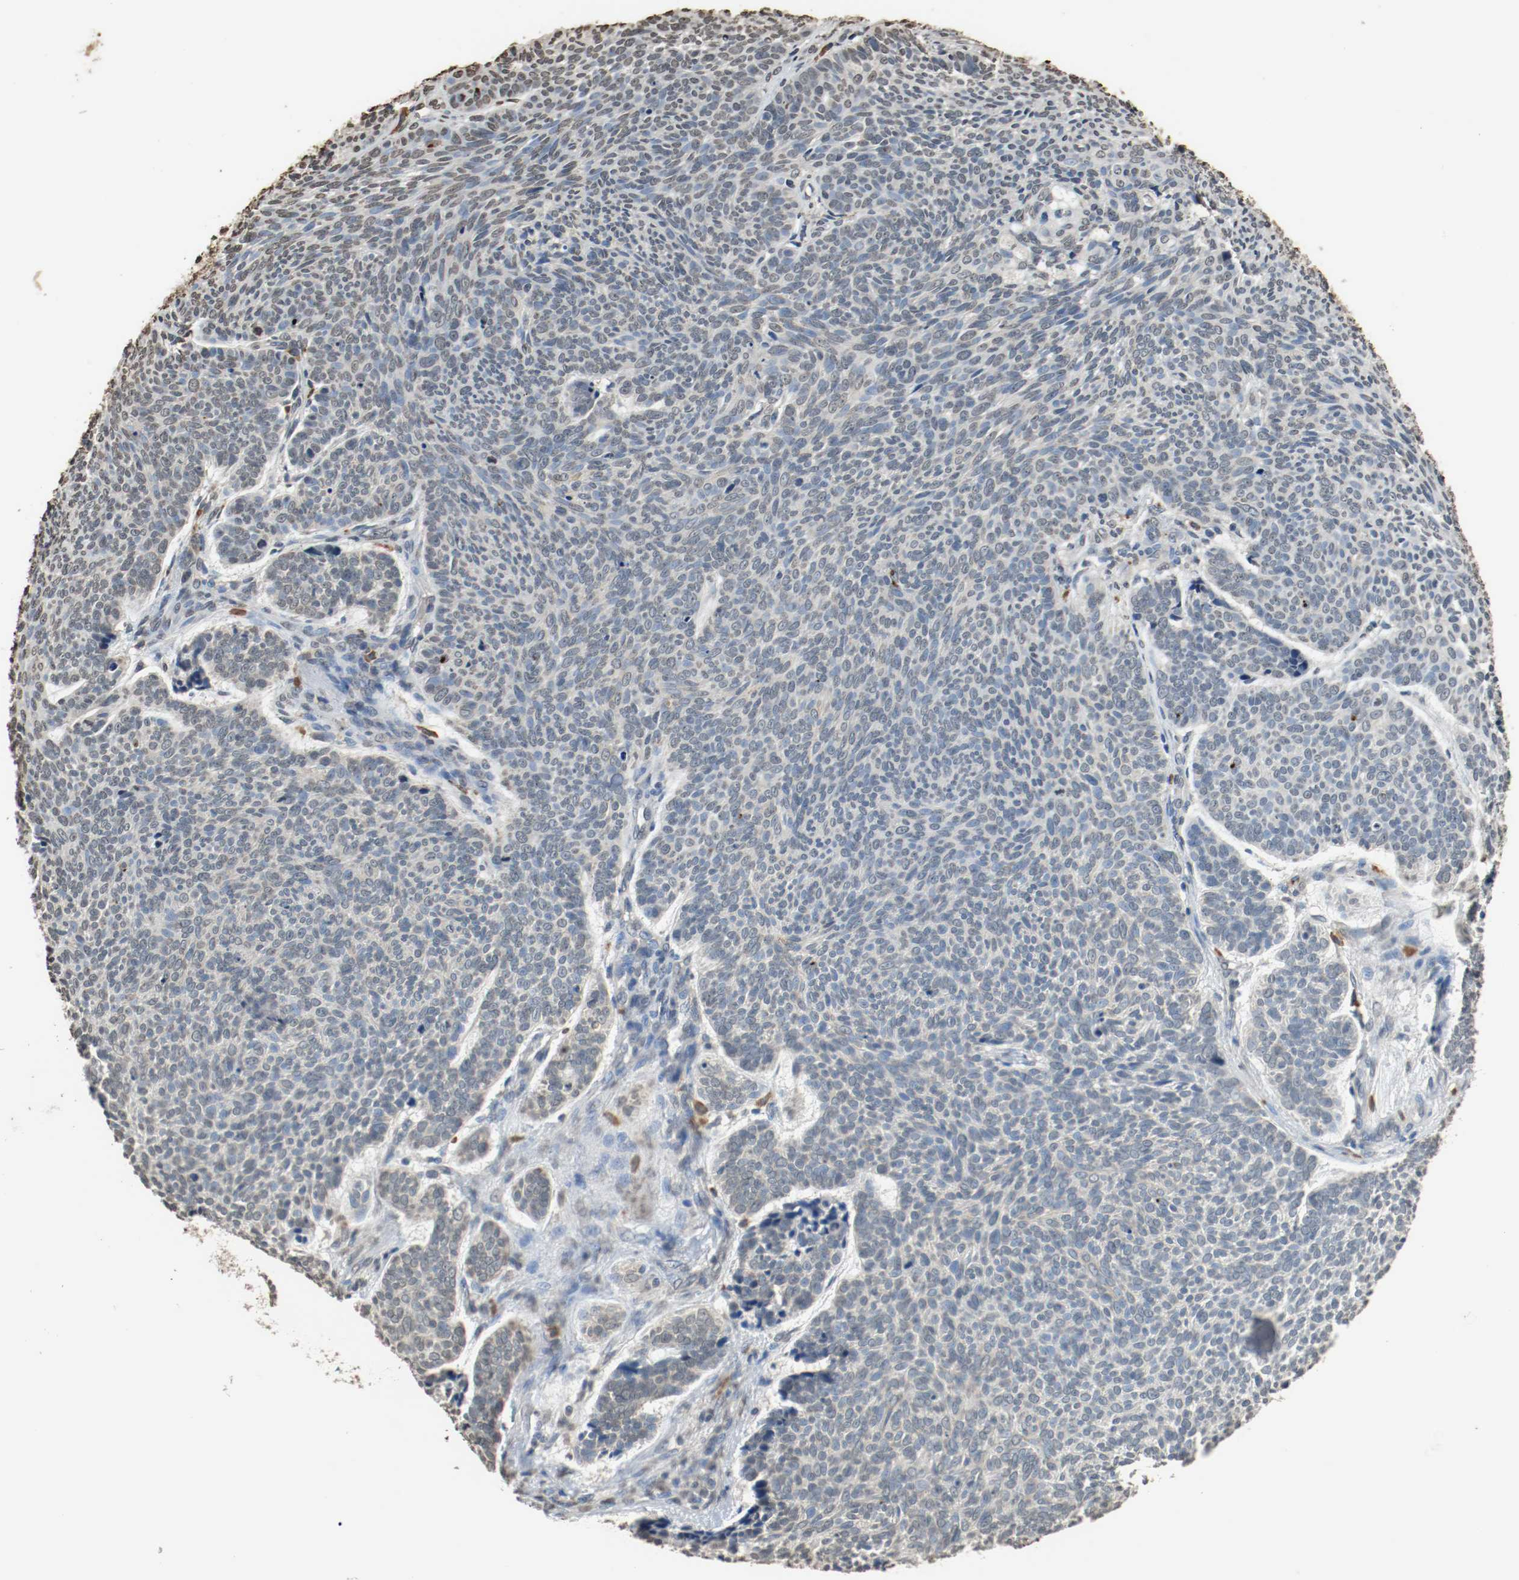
{"staining": {"intensity": "negative", "quantity": "none", "location": "none"}, "tissue": "skin cancer", "cell_type": "Tumor cells", "image_type": "cancer", "snomed": [{"axis": "morphology", "description": "Basal cell carcinoma"}, {"axis": "topography", "description": "Skin"}], "caption": "This is a image of IHC staining of skin cancer, which shows no expression in tumor cells.", "gene": "RTN4", "patient": {"sex": "male", "age": 84}}